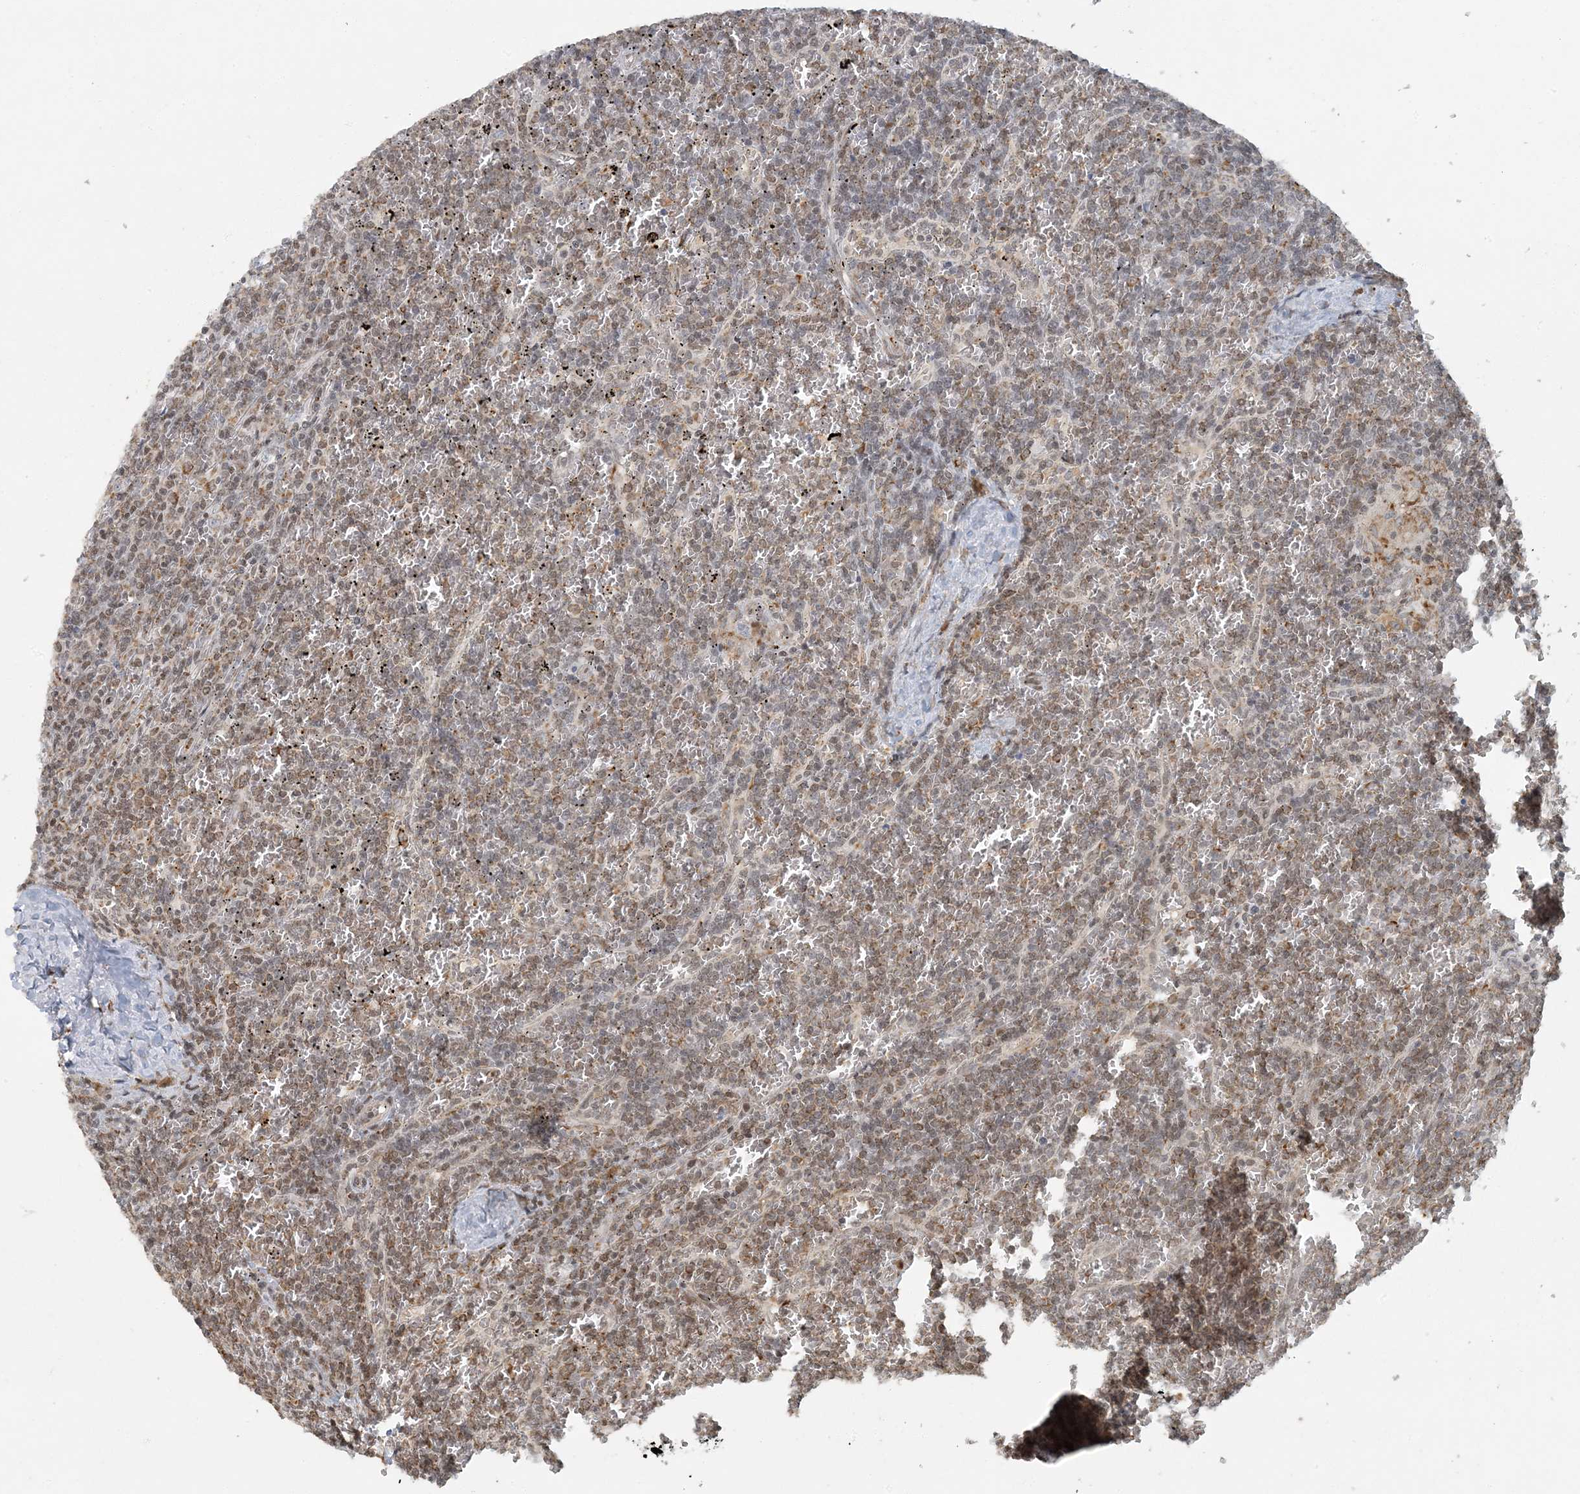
{"staining": {"intensity": "weak", "quantity": "25%-75%", "location": "nuclear"}, "tissue": "lymphoma", "cell_type": "Tumor cells", "image_type": "cancer", "snomed": [{"axis": "morphology", "description": "Malignant lymphoma, non-Hodgkin's type, Low grade"}, {"axis": "topography", "description": "Spleen"}], "caption": "Protein expression analysis of human low-grade malignant lymphoma, non-Hodgkin's type reveals weak nuclear staining in approximately 25%-75% of tumor cells. (IHC, brightfield microscopy, high magnification).", "gene": "AK9", "patient": {"sex": "female", "age": 19}}